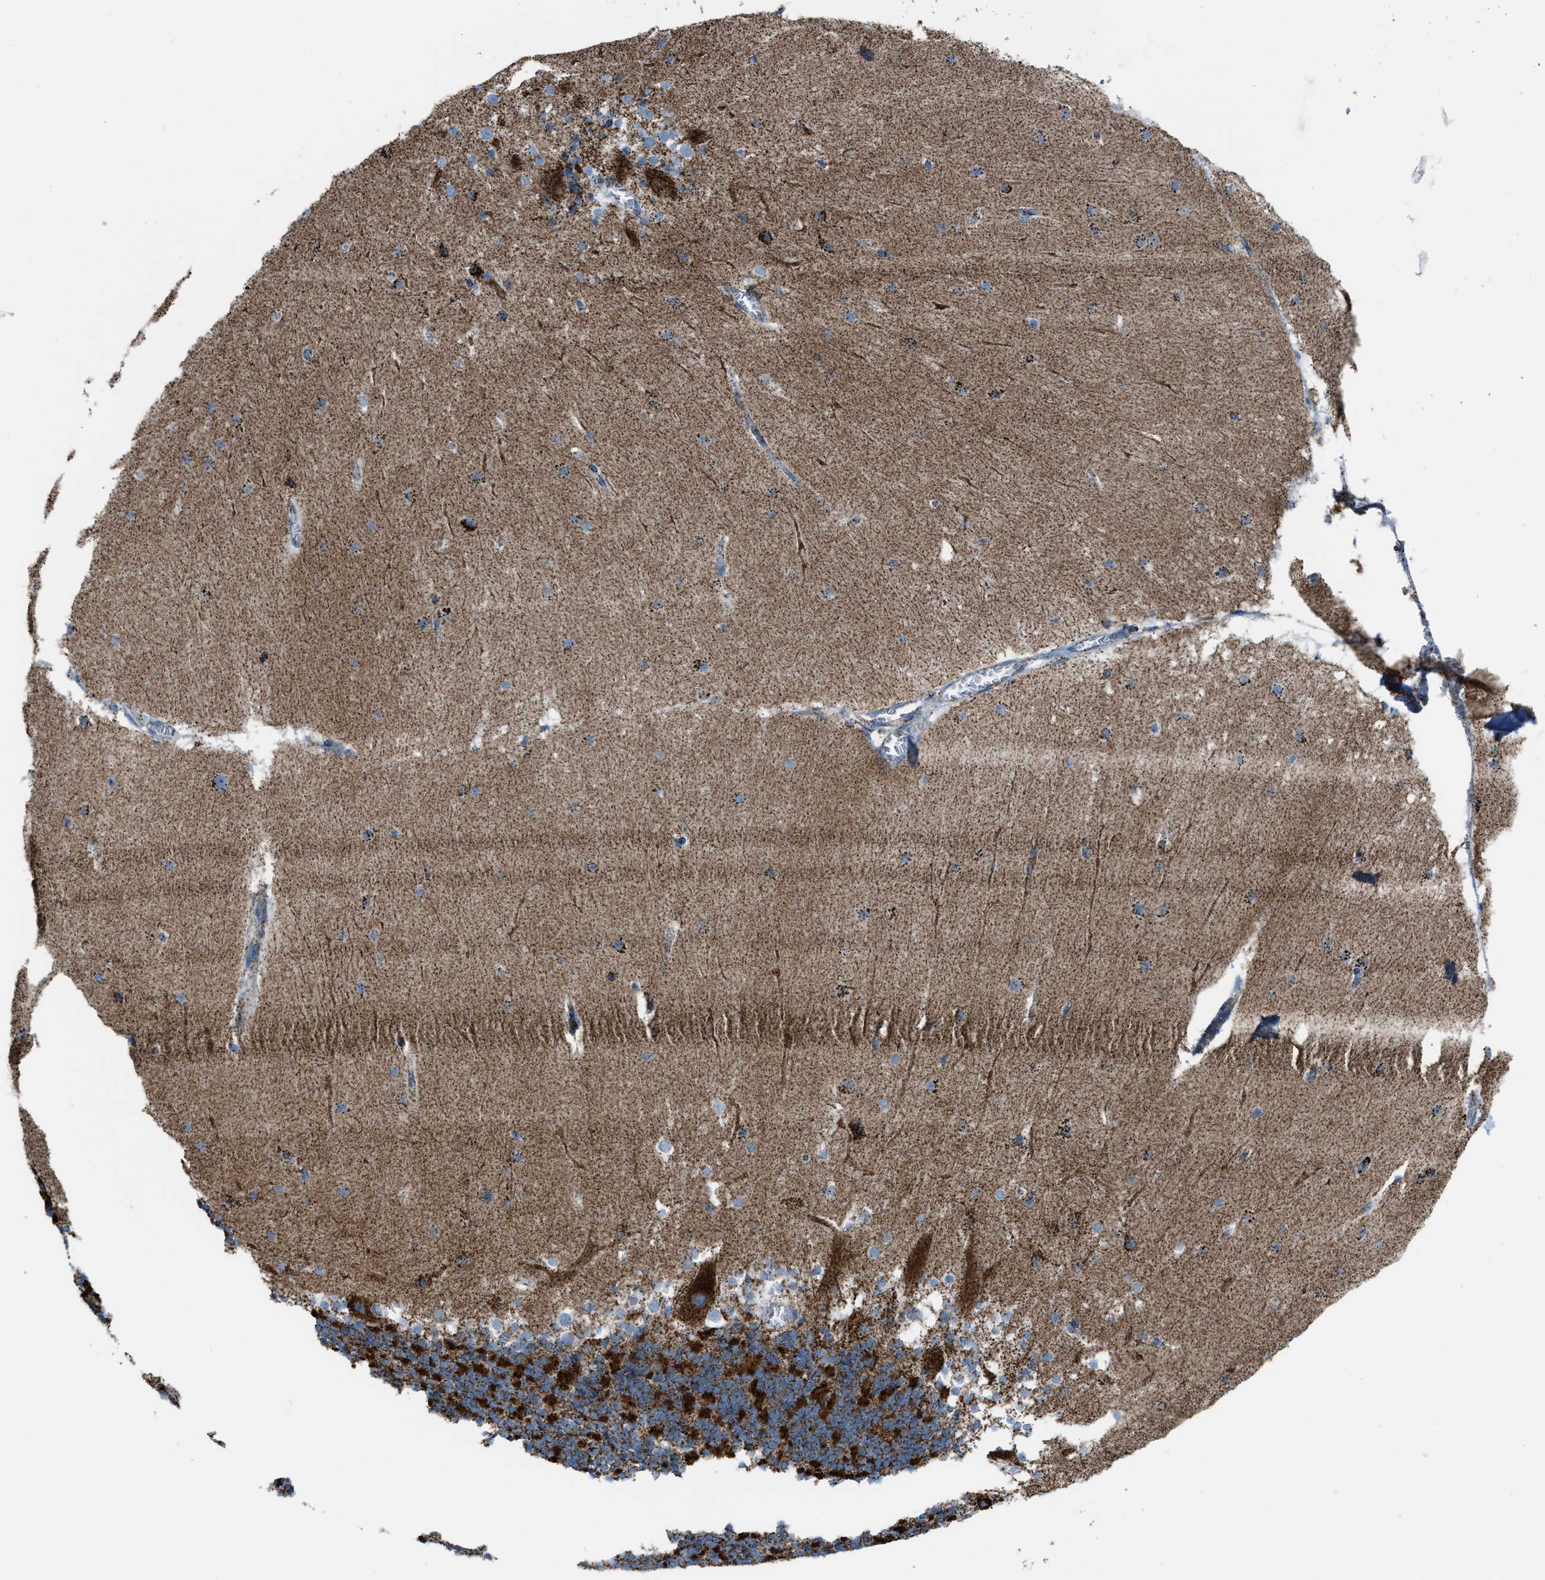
{"staining": {"intensity": "strong", "quantity": "25%-75%", "location": "cytoplasmic/membranous"}, "tissue": "cerebellum", "cell_type": "Cells in granular layer", "image_type": "normal", "snomed": [{"axis": "morphology", "description": "Normal tissue, NOS"}, {"axis": "topography", "description": "Cerebellum"}], "caption": "Immunohistochemical staining of benign cerebellum reveals 25%-75% levels of strong cytoplasmic/membranous protein staining in approximately 25%-75% of cells in granular layer. The staining is performed using DAB brown chromogen to label protein expression. The nuclei are counter-stained blue using hematoxylin.", "gene": "MDH2", "patient": {"sex": "female", "age": 19}}